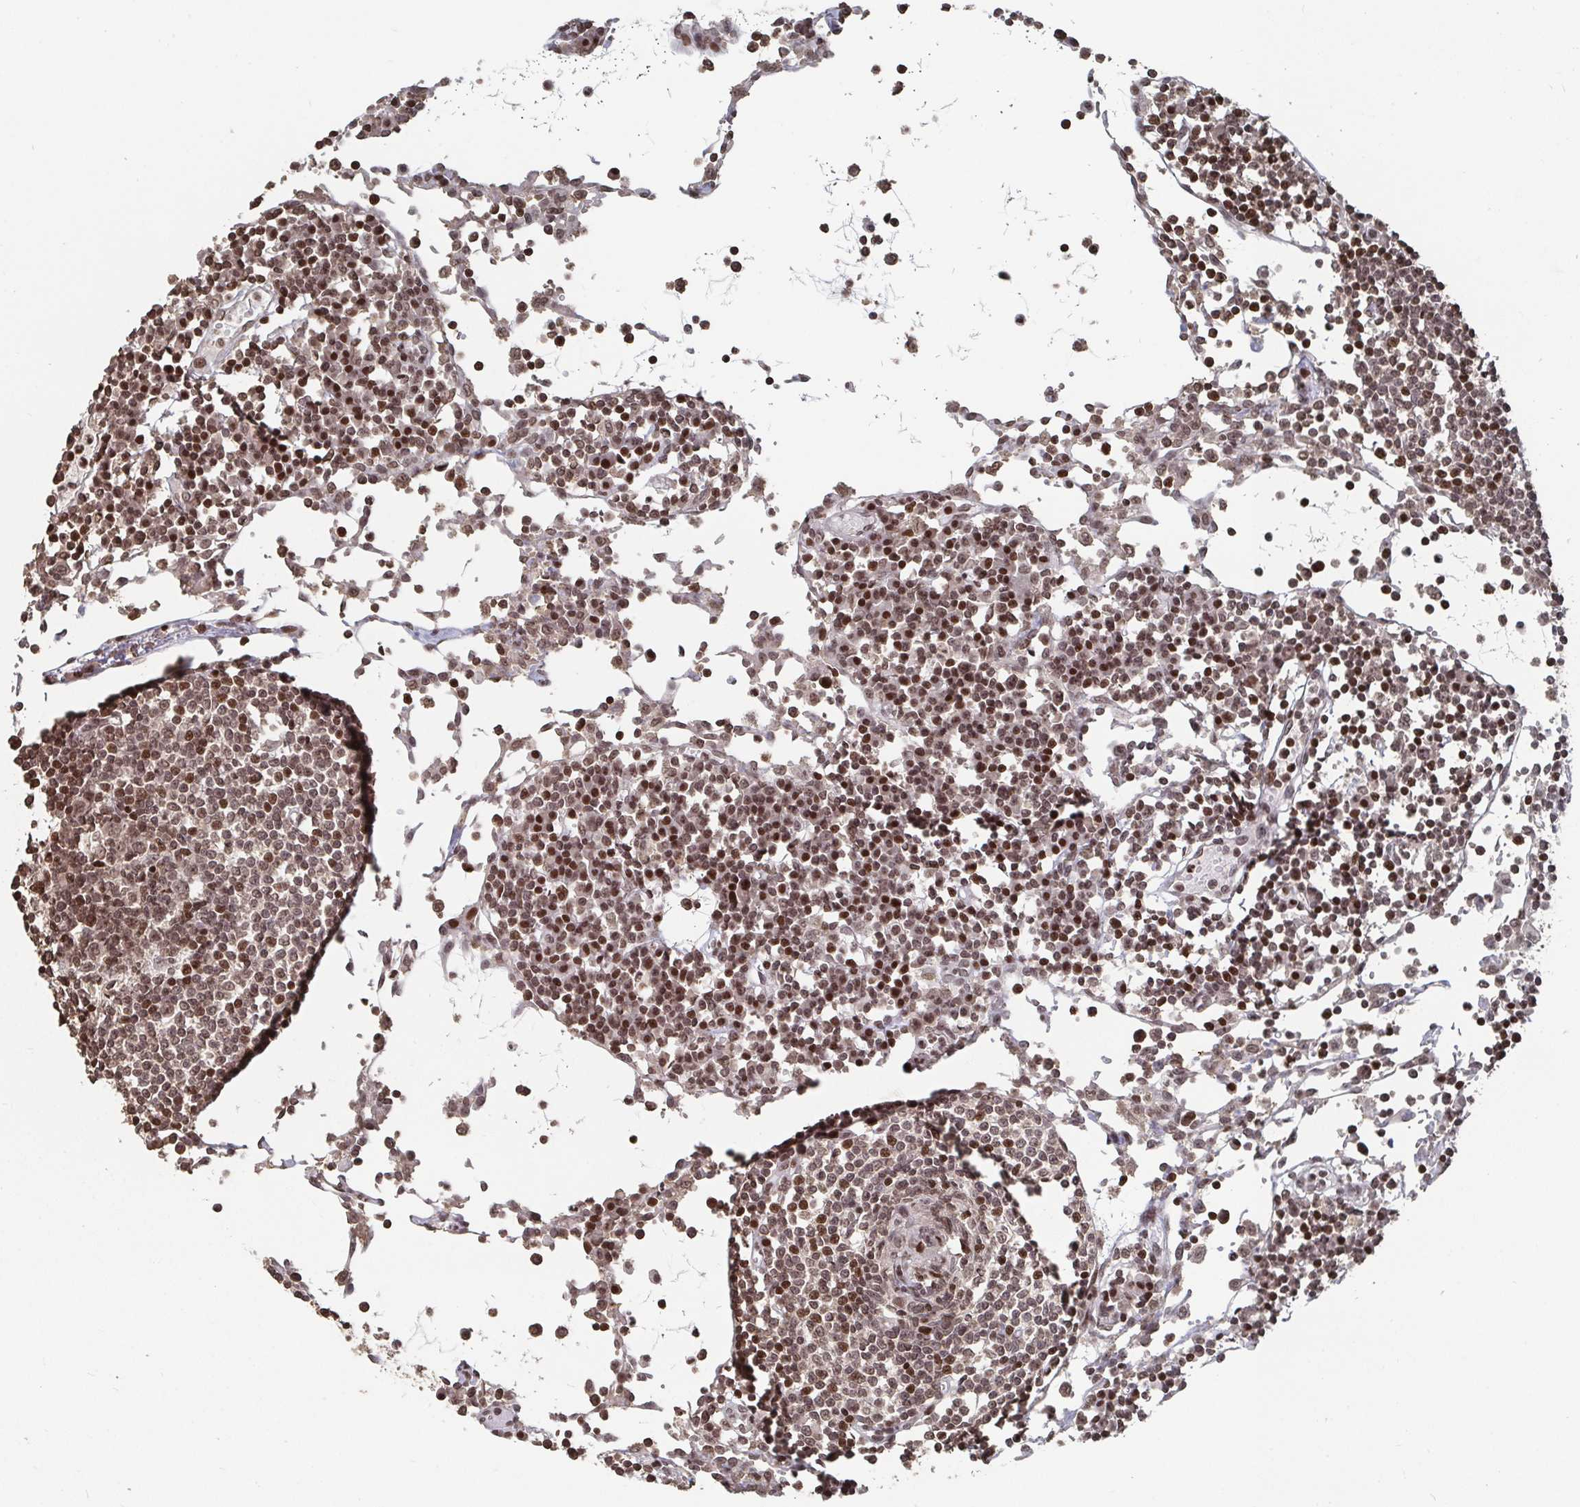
{"staining": {"intensity": "moderate", "quantity": ">75%", "location": "nuclear"}, "tissue": "lymph node", "cell_type": "Germinal center cells", "image_type": "normal", "snomed": [{"axis": "morphology", "description": "Normal tissue, NOS"}, {"axis": "topography", "description": "Lymph node"}], "caption": "Lymph node stained with IHC demonstrates moderate nuclear positivity in approximately >75% of germinal center cells. Using DAB (3,3'-diaminobenzidine) (brown) and hematoxylin (blue) stains, captured at high magnification using brightfield microscopy.", "gene": "ZDHHC12", "patient": {"sex": "female", "age": 78}}